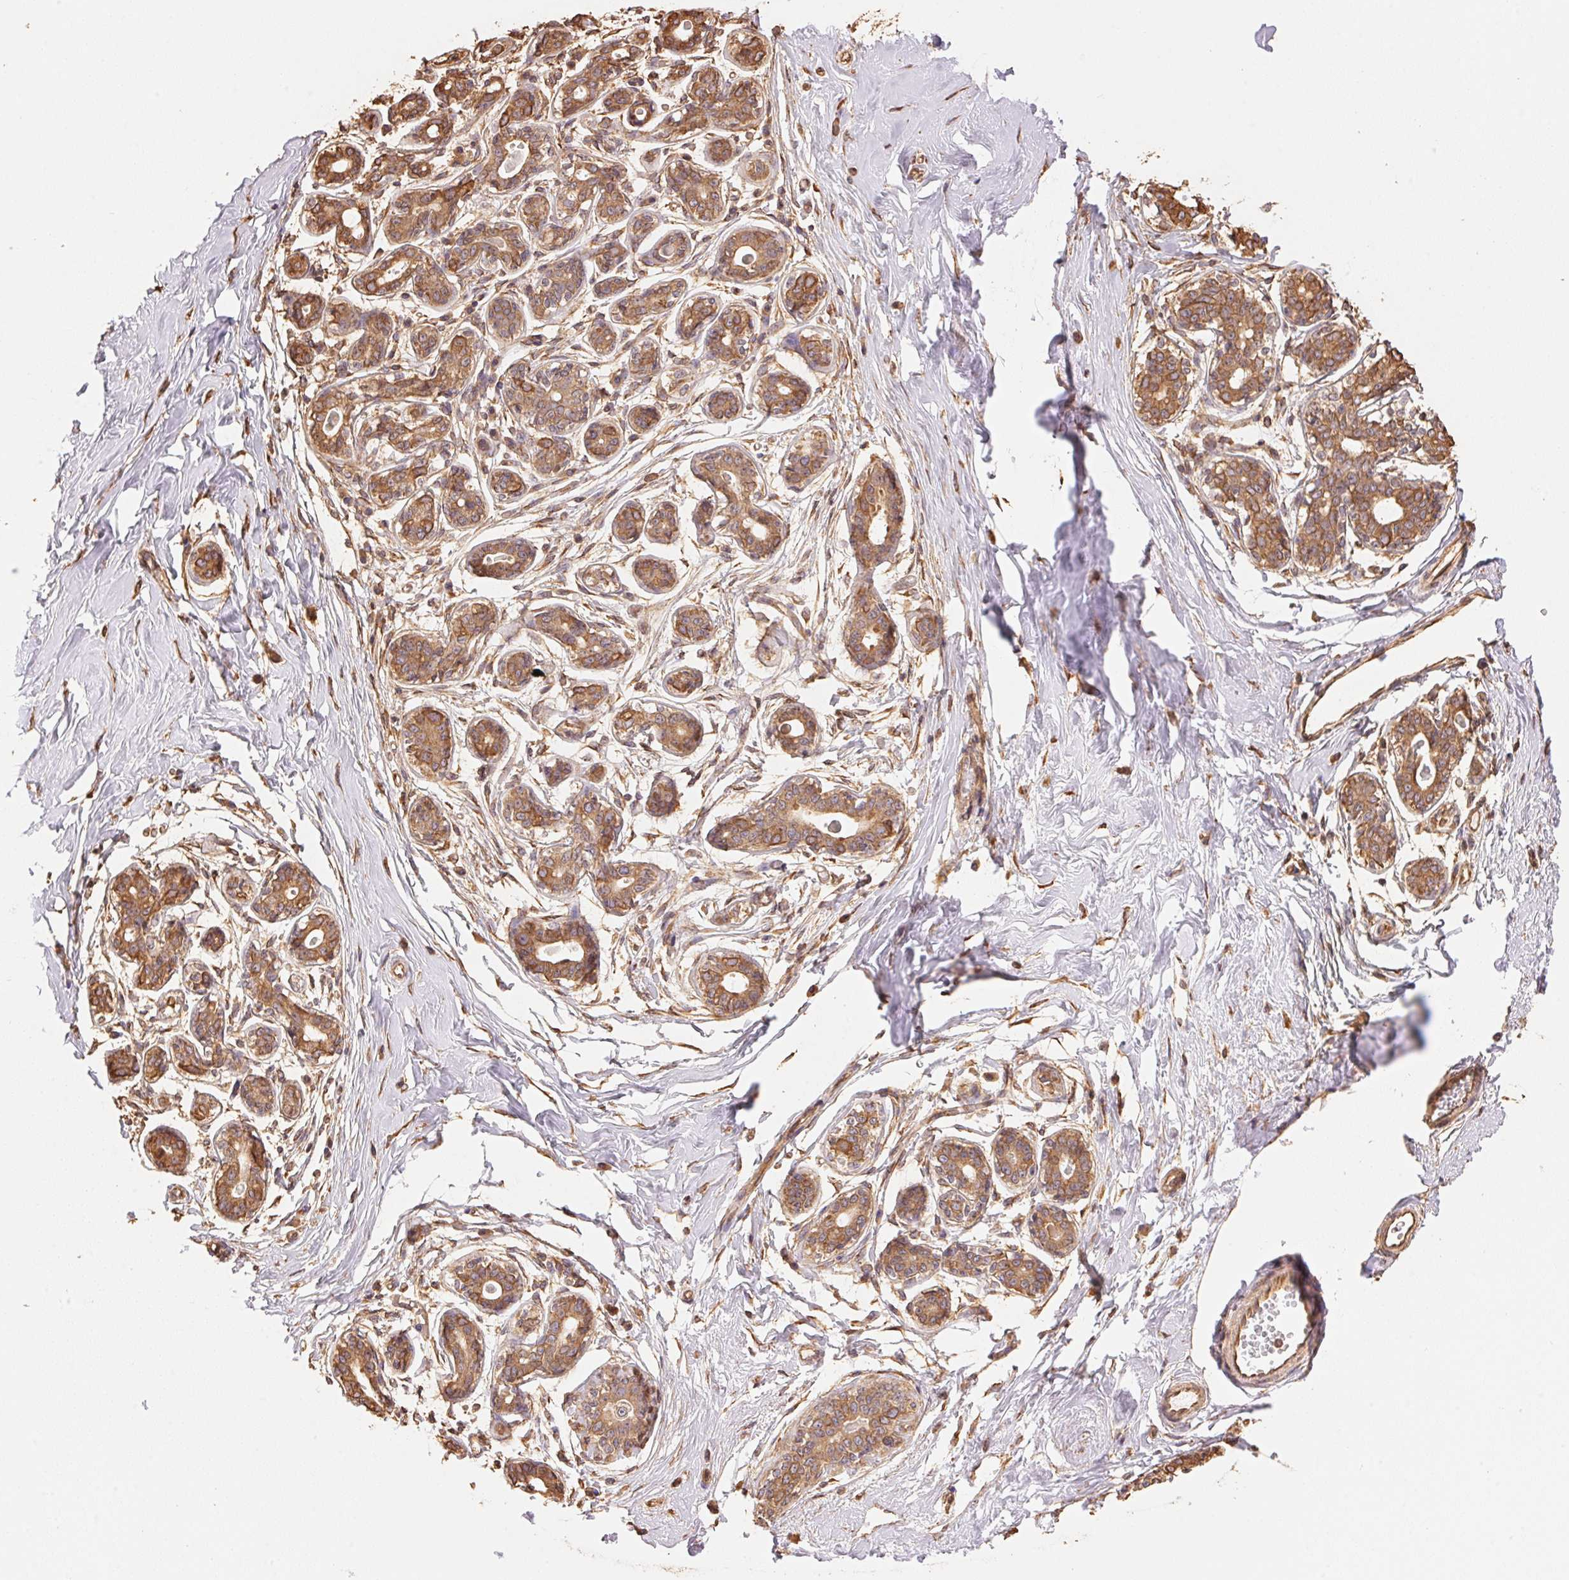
{"staining": {"intensity": "moderate", "quantity": ">75%", "location": "cytoplasmic/membranous"}, "tissue": "breast", "cell_type": "Adipocytes", "image_type": "normal", "snomed": [{"axis": "morphology", "description": "Normal tissue, NOS"}, {"axis": "topography", "description": "Skin"}, {"axis": "topography", "description": "Breast"}], "caption": "Human breast stained for a protein (brown) displays moderate cytoplasmic/membranous positive staining in approximately >75% of adipocytes.", "gene": "C6orf163", "patient": {"sex": "female", "age": 43}}